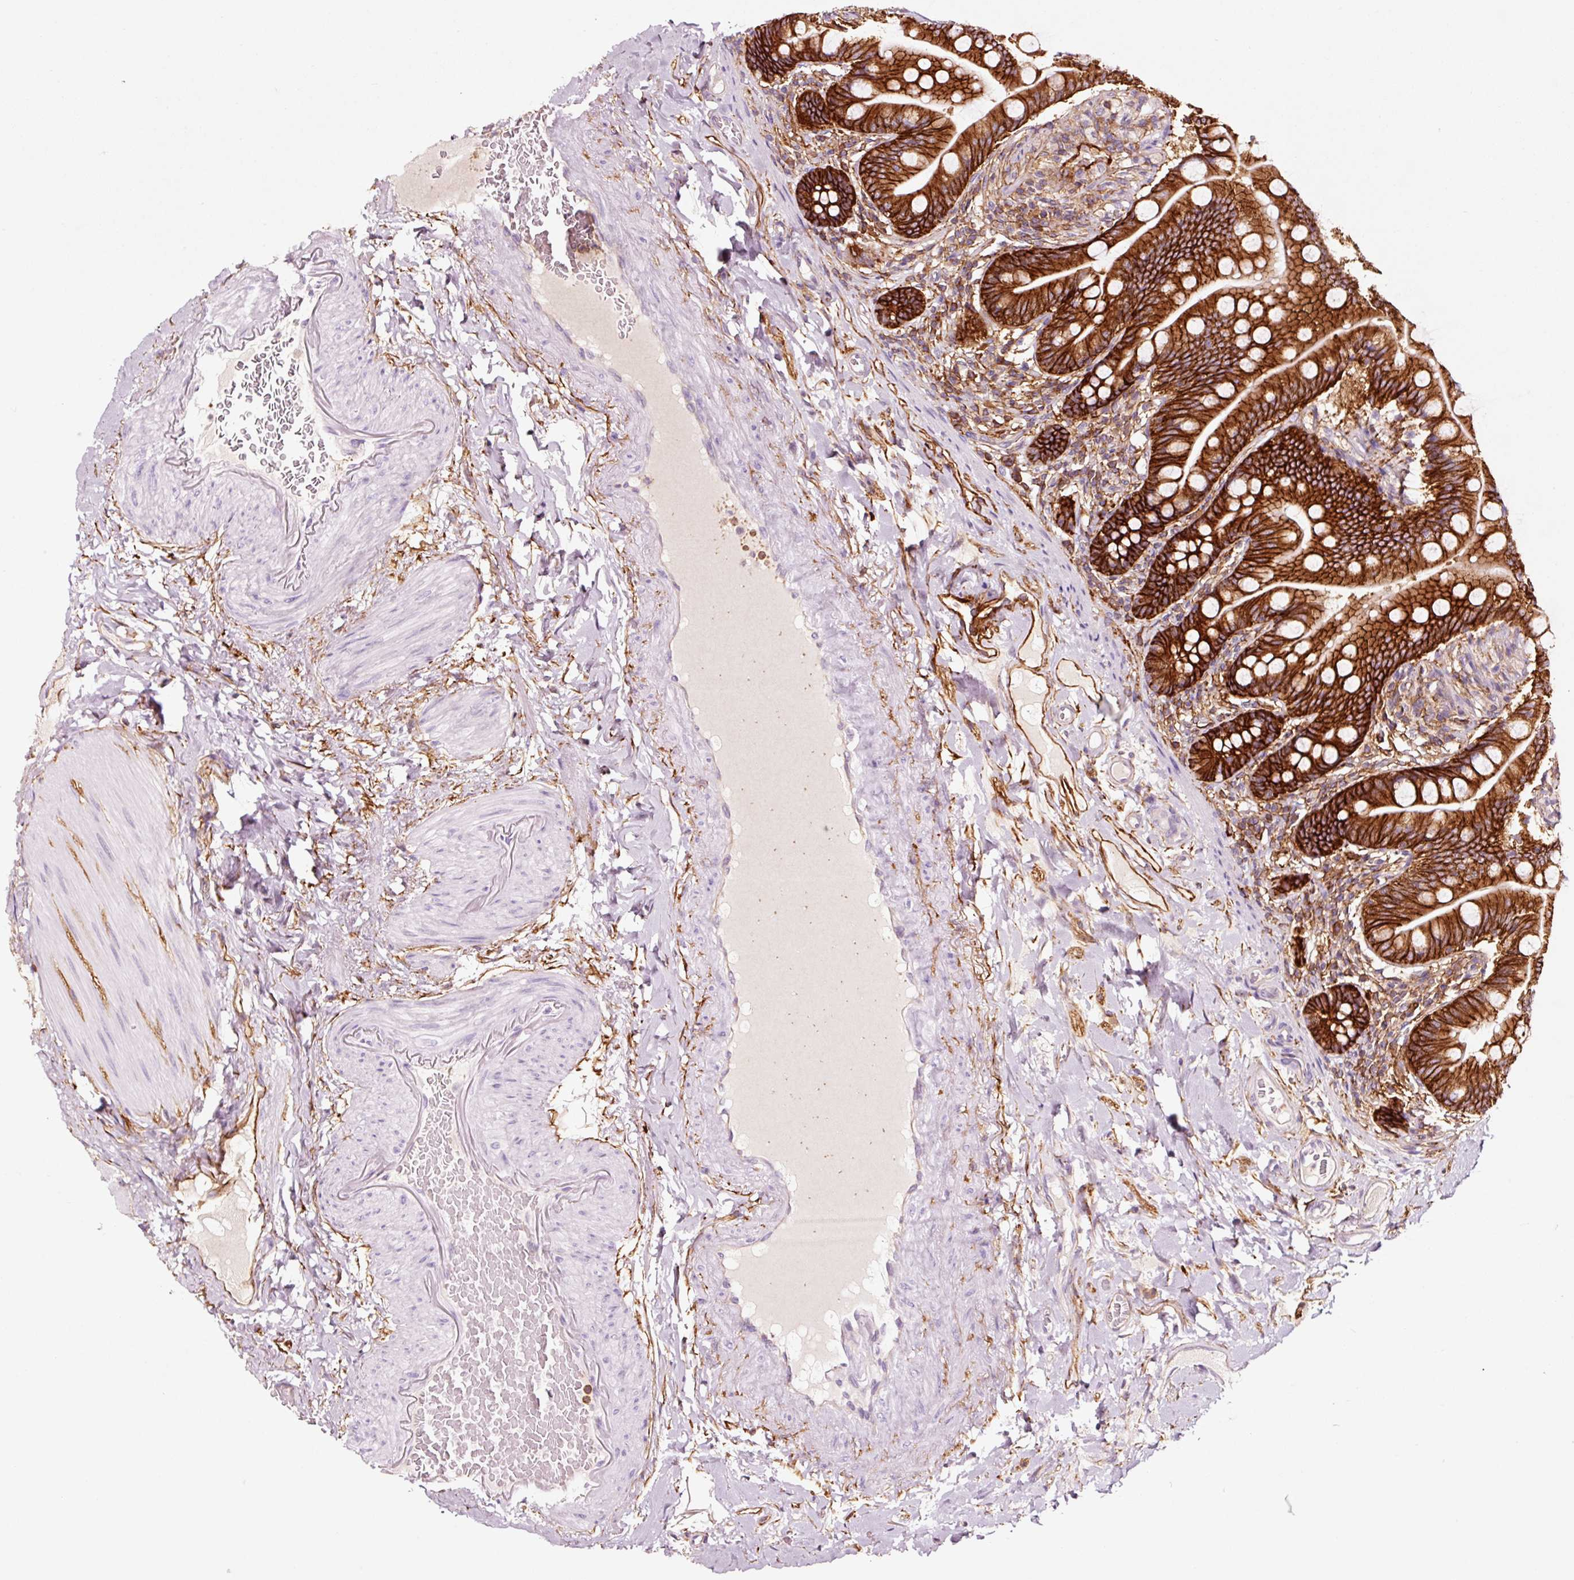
{"staining": {"intensity": "strong", "quantity": ">75%", "location": "cytoplasmic/membranous"}, "tissue": "small intestine", "cell_type": "Glandular cells", "image_type": "normal", "snomed": [{"axis": "morphology", "description": "Normal tissue, NOS"}, {"axis": "topography", "description": "Small intestine"}], "caption": "Small intestine stained with a brown dye demonstrates strong cytoplasmic/membranous positive staining in approximately >75% of glandular cells.", "gene": "ADD3", "patient": {"sex": "female", "age": 64}}